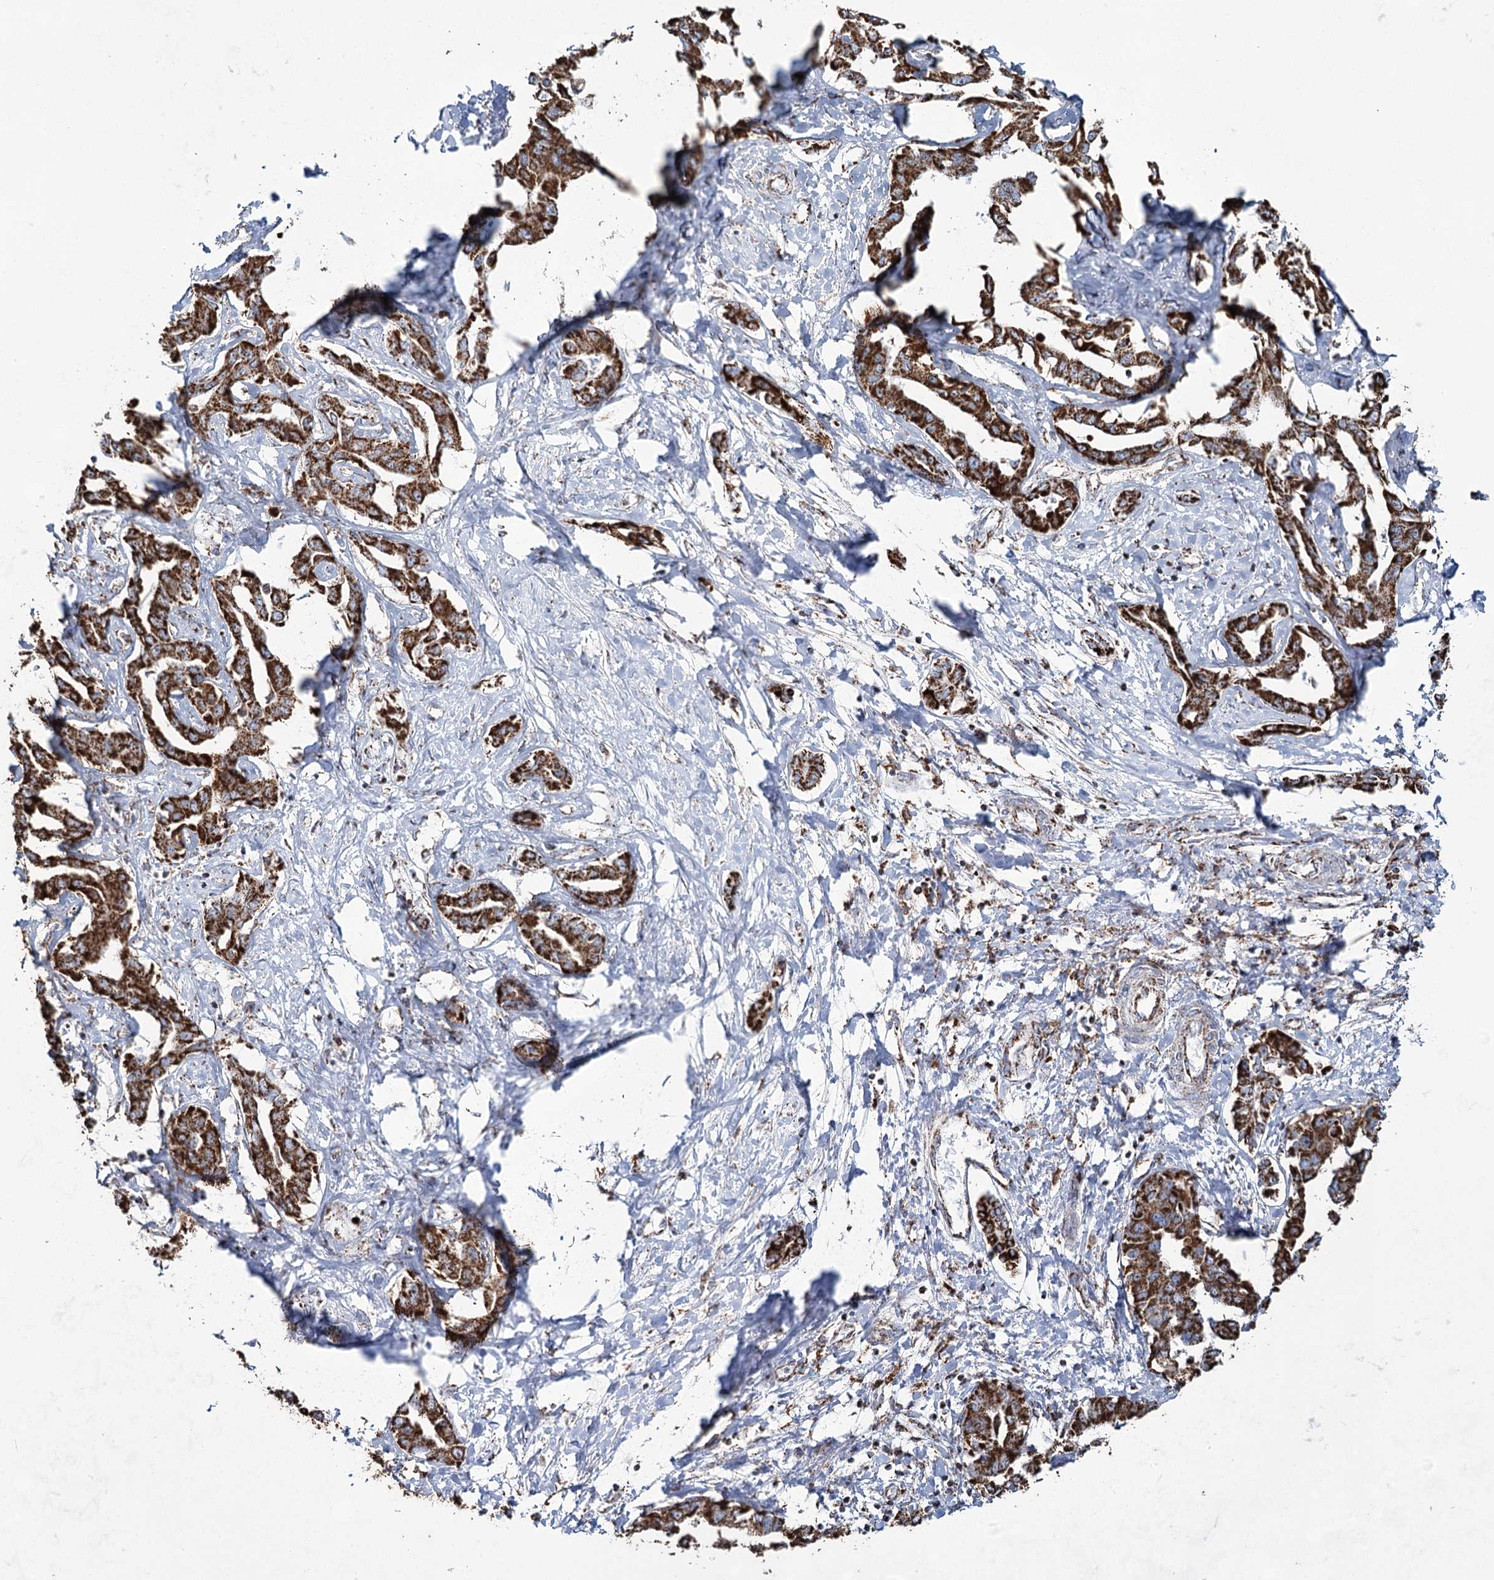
{"staining": {"intensity": "strong", "quantity": ">75%", "location": "cytoplasmic/membranous"}, "tissue": "liver cancer", "cell_type": "Tumor cells", "image_type": "cancer", "snomed": [{"axis": "morphology", "description": "Cholangiocarcinoma"}, {"axis": "topography", "description": "Liver"}], "caption": "Protein analysis of liver cholangiocarcinoma tissue displays strong cytoplasmic/membranous positivity in about >75% of tumor cells.", "gene": "CWF19L1", "patient": {"sex": "male", "age": 59}}